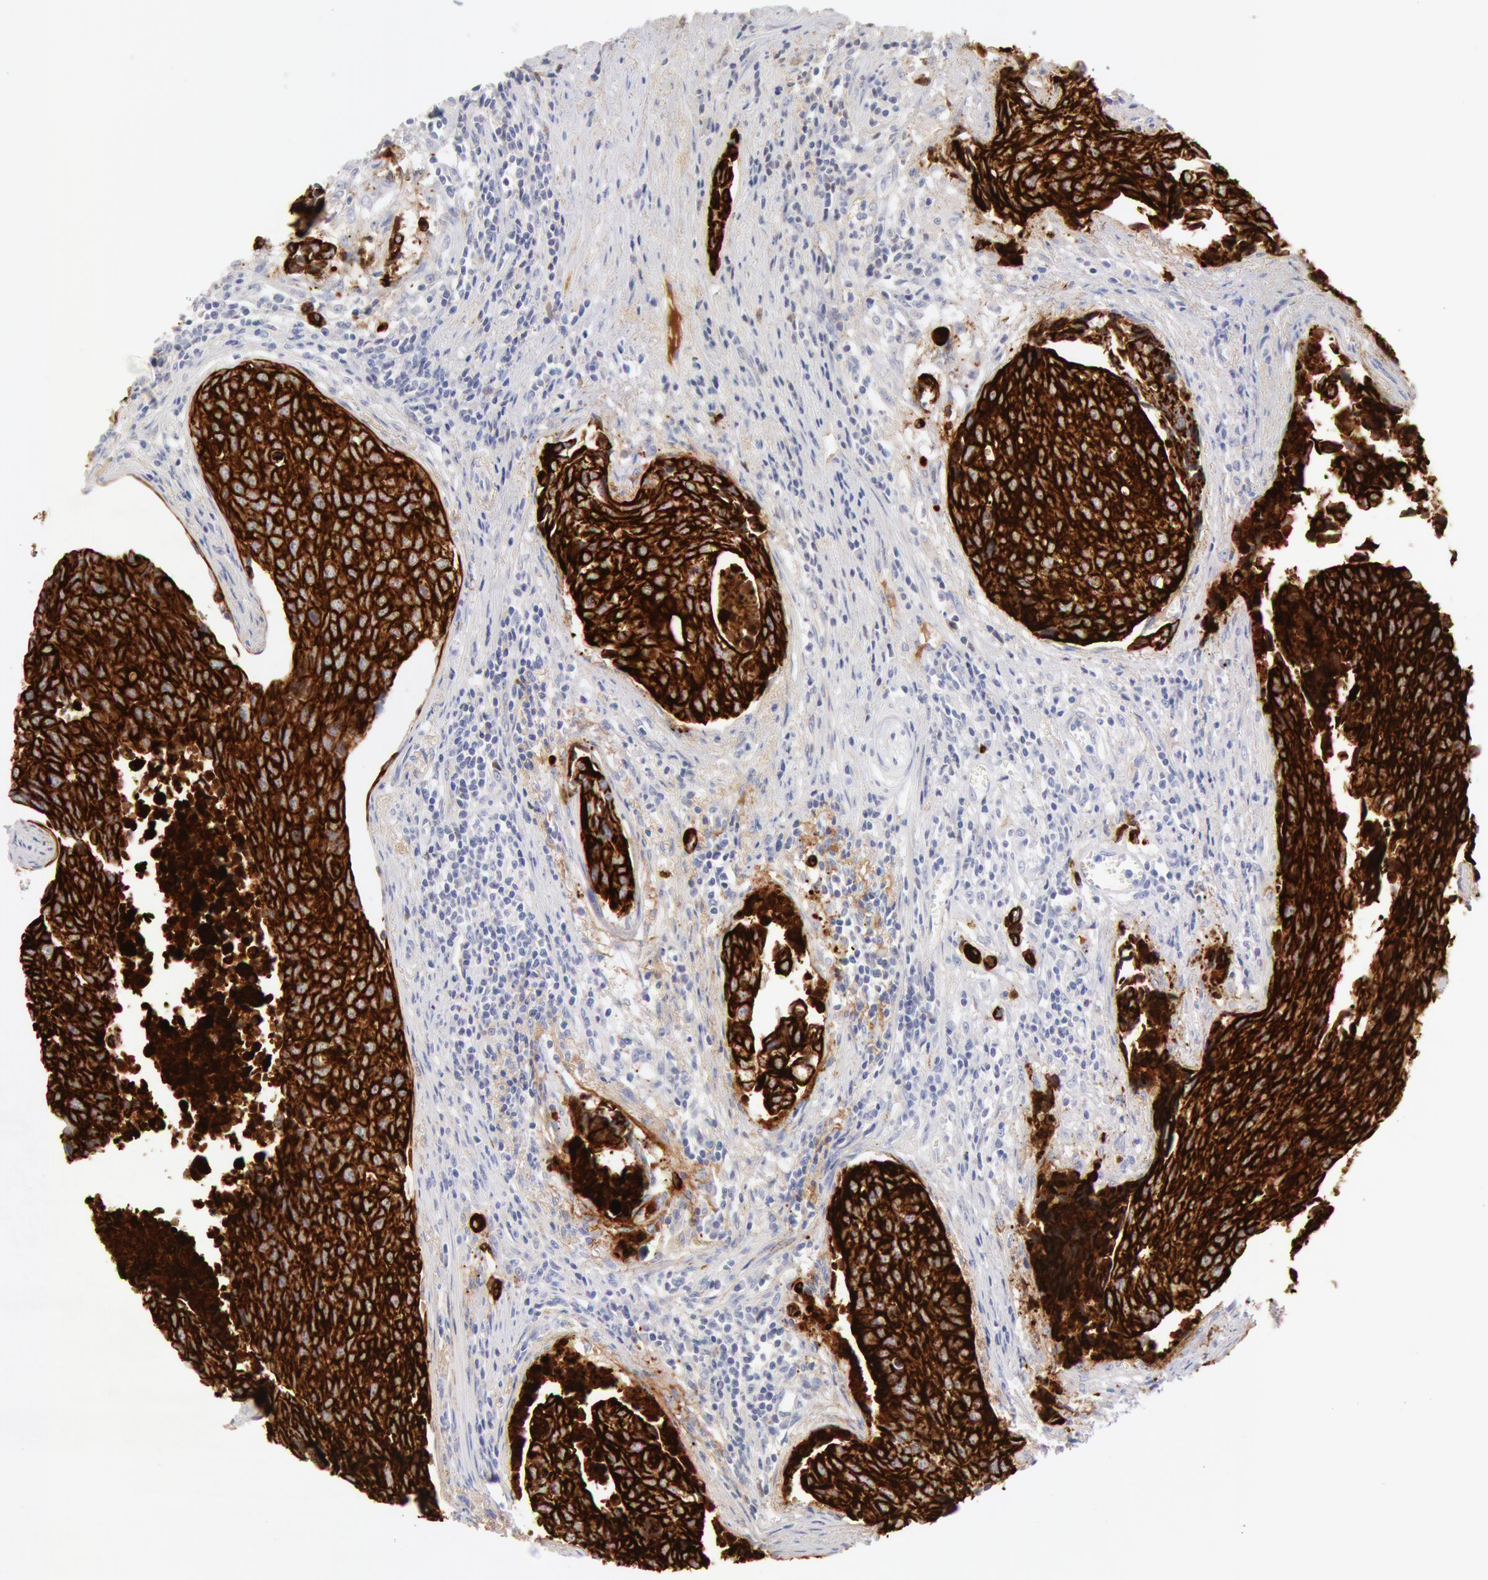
{"staining": {"intensity": "strong", "quantity": ">75%", "location": "cytoplasmic/membranous"}, "tissue": "urothelial cancer", "cell_type": "Tumor cells", "image_type": "cancer", "snomed": [{"axis": "morphology", "description": "Urothelial carcinoma, High grade"}, {"axis": "topography", "description": "Urinary bladder"}], "caption": "Human urothelial carcinoma (high-grade) stained with a brown dye shows strong cytoplasmic/membranous positive positivity in approximately >75% of tumor cells.", "gene": "KRT8", "patient": {"sex": "male", "age": 81}}